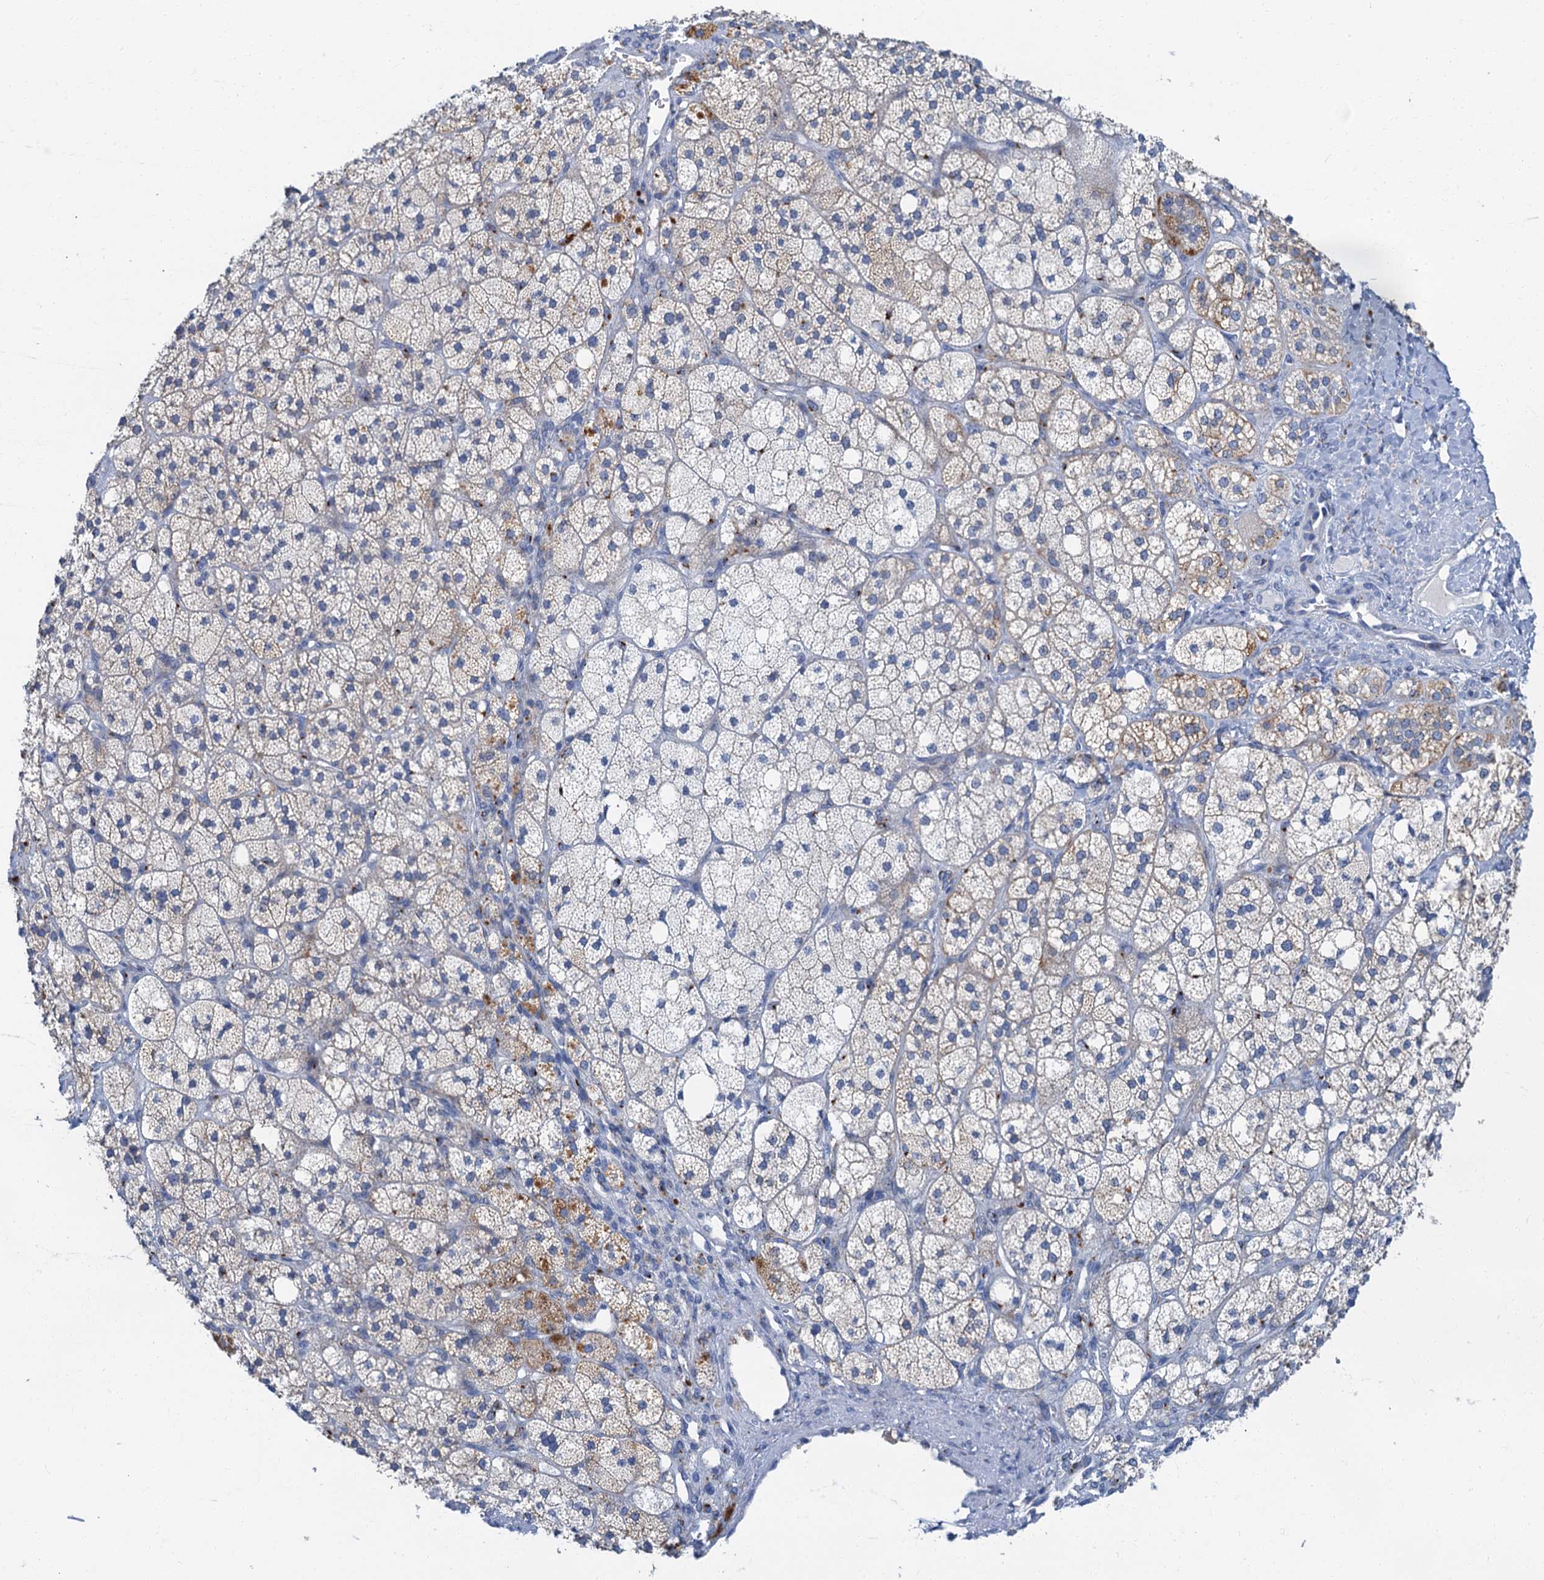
{"staining": {"intensity": "weak", "quantity": "<25%", "location": "cytoplasmic/membranous"}, "tissue": "adrenal gland", "cell_type": "Glandular cells", "image_type": "normal", "snomed": [{"axis": "morphology", "description": "Normal tissue, NOS"}, {"axis": "topography", "description": "Adrenal gland"}], "caption": "A high-resolution micrograph shows IHC staining of unremarkable adrenal gland, which demonstrates no significant staining in glandular cells.", "gene": "LYPD3", "patient": {"sex": "male", "age": 61}}